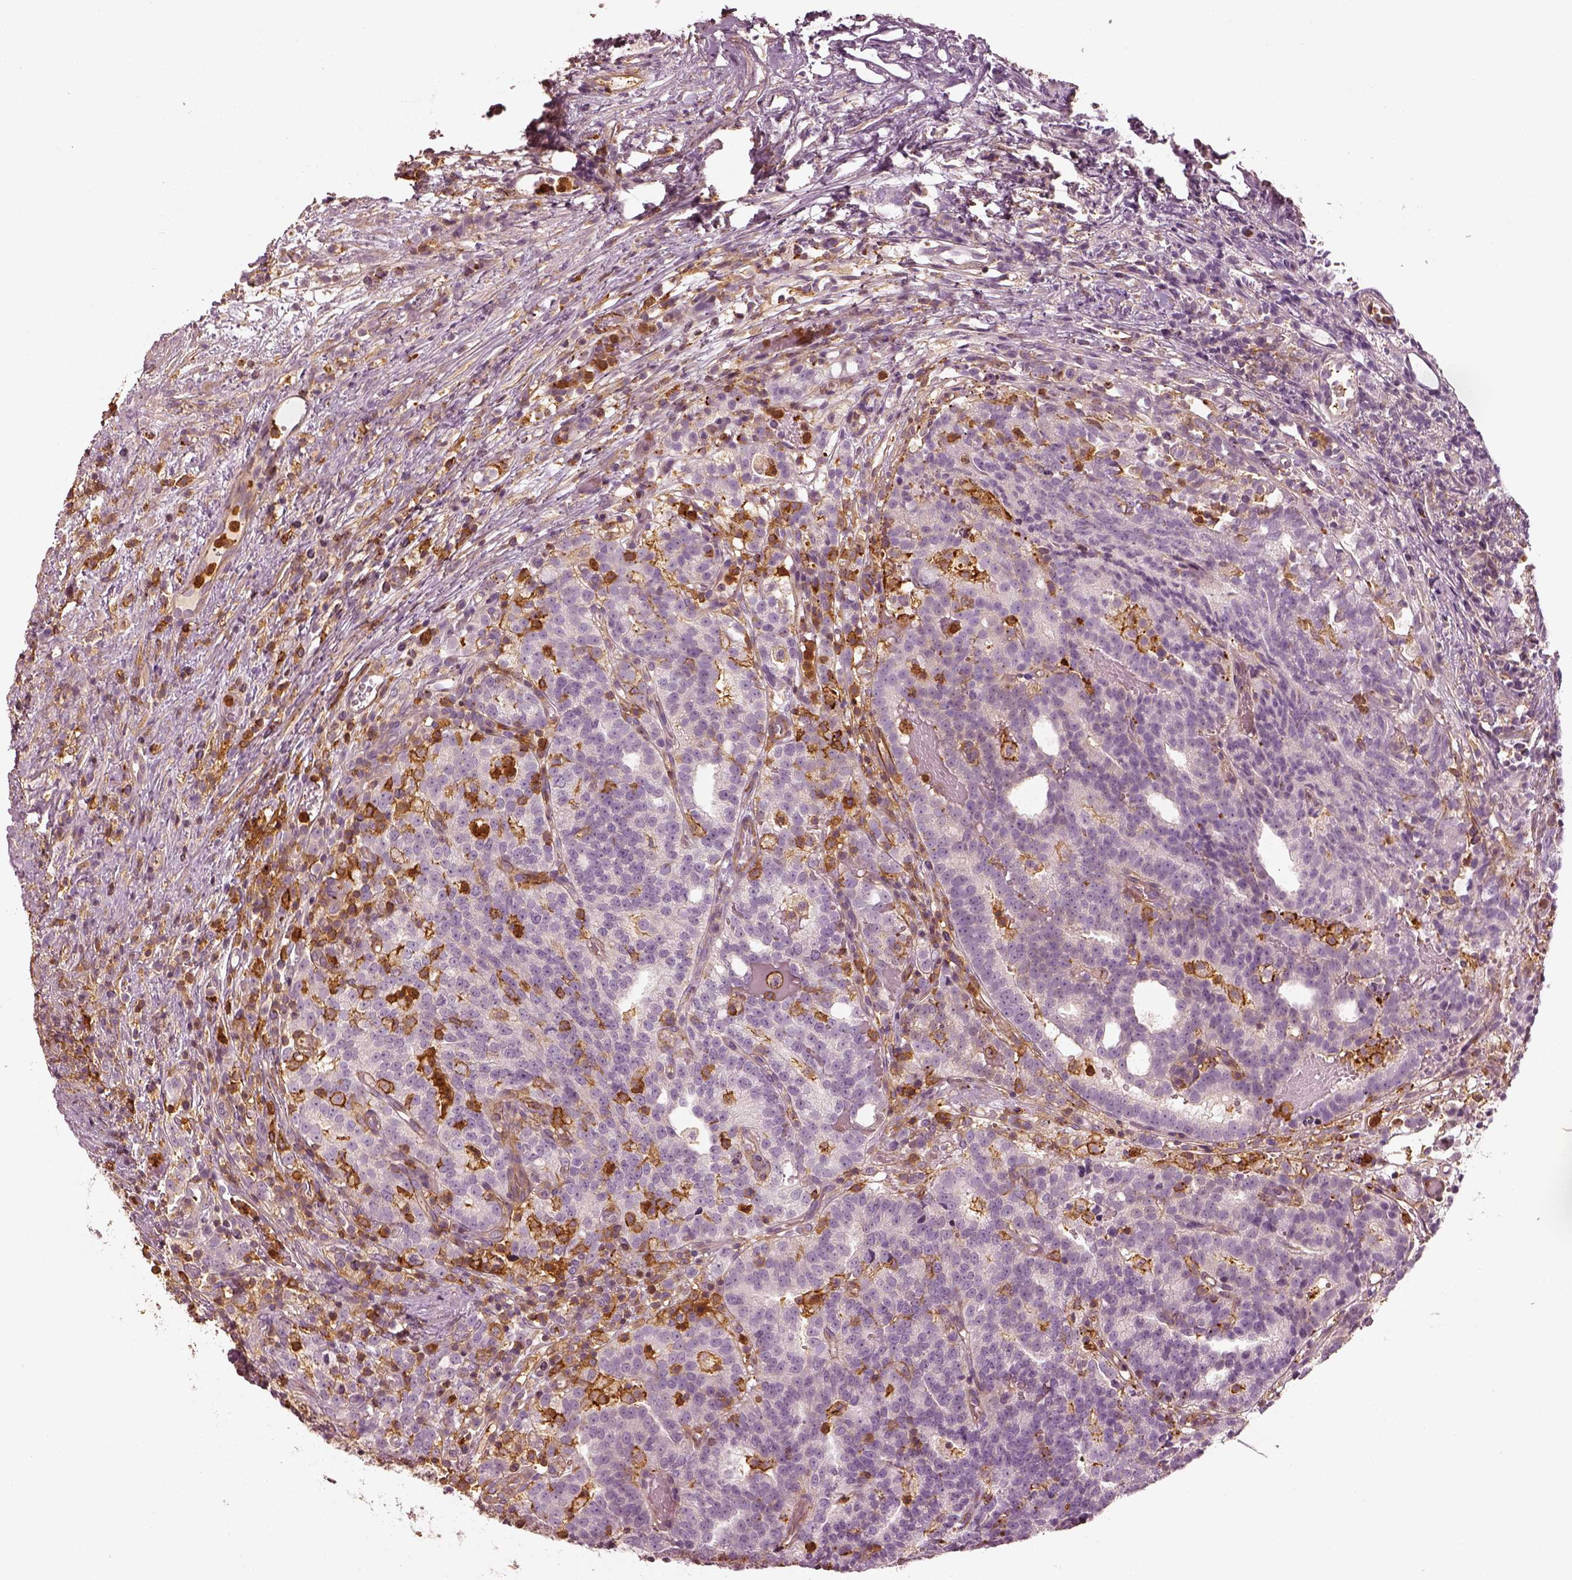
{"staining": {"intensity": "negative", "quantity": "none", "location": "none"}, "tissue": "prostate cancer", "cell_type": "Tumor cells", "image_type": "cancer", "snomed": [{"axis": "morphology", "description": "Adenocarcinoma, High grade"}, {"axis": "topography", "description": "Prostate"}], "caption": "Immunohistochemistry of human prostate adenocarcinoma (high-grade) displays no positivity in tumor cells.", "gene": "ZYX", "patient": {"sex": "male", "age": 53}}